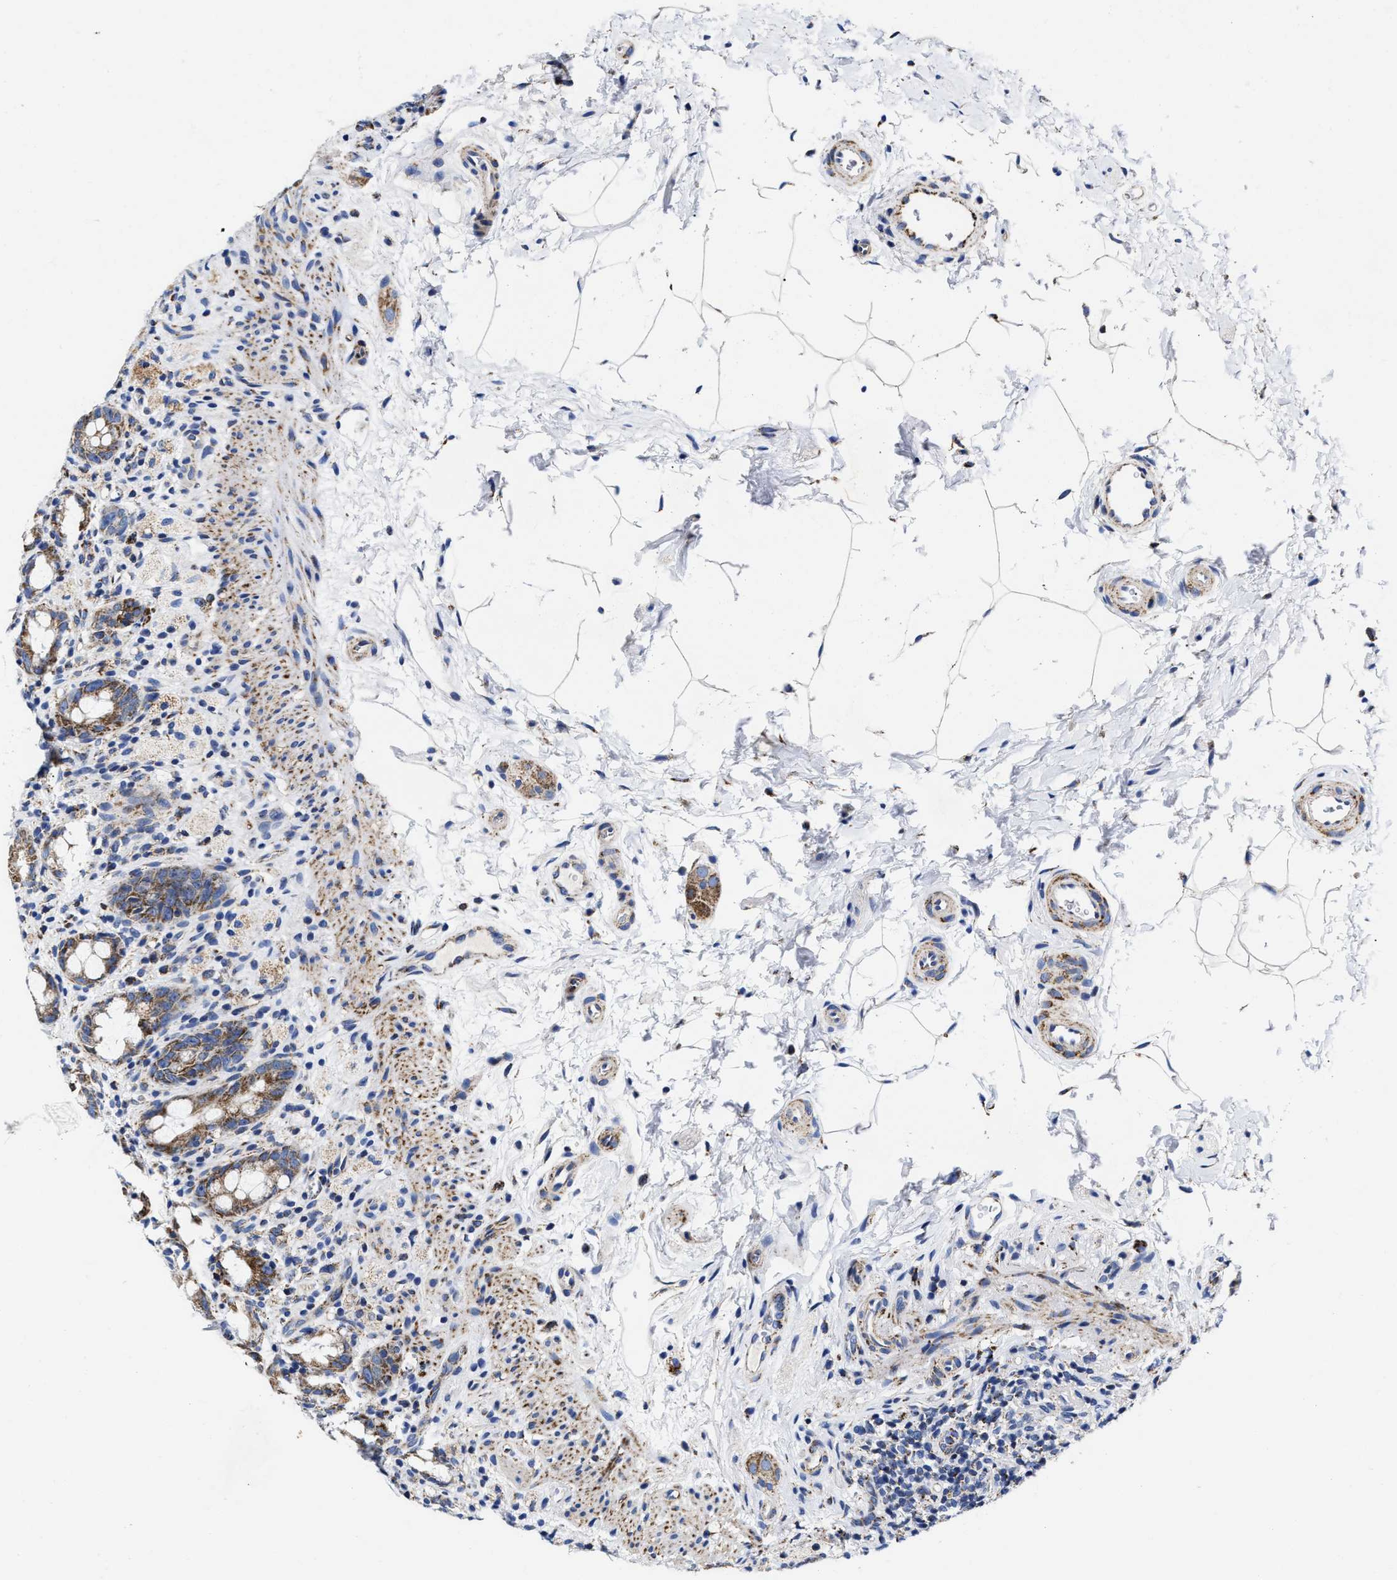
{"staining": {"intensity": "moderate", "quantity": ">75%", "location": "cytoplasmic/membranous"}, "tissue": "rectum", "cell_type": "Glandular cells", "image_type": "normal", "snomed": [{"axis": "morphology", "description": "Normal tissue, NOS"}, {"axis": "topography", "description": "Rectum"}], "caption": "Protein analysis of benign rectum shows moderate cytoplasmic/membranous positivity in approximately >75% of glandular cells.", "gene": "HINT2", "patient": {"sex": "male", "age": 44}}